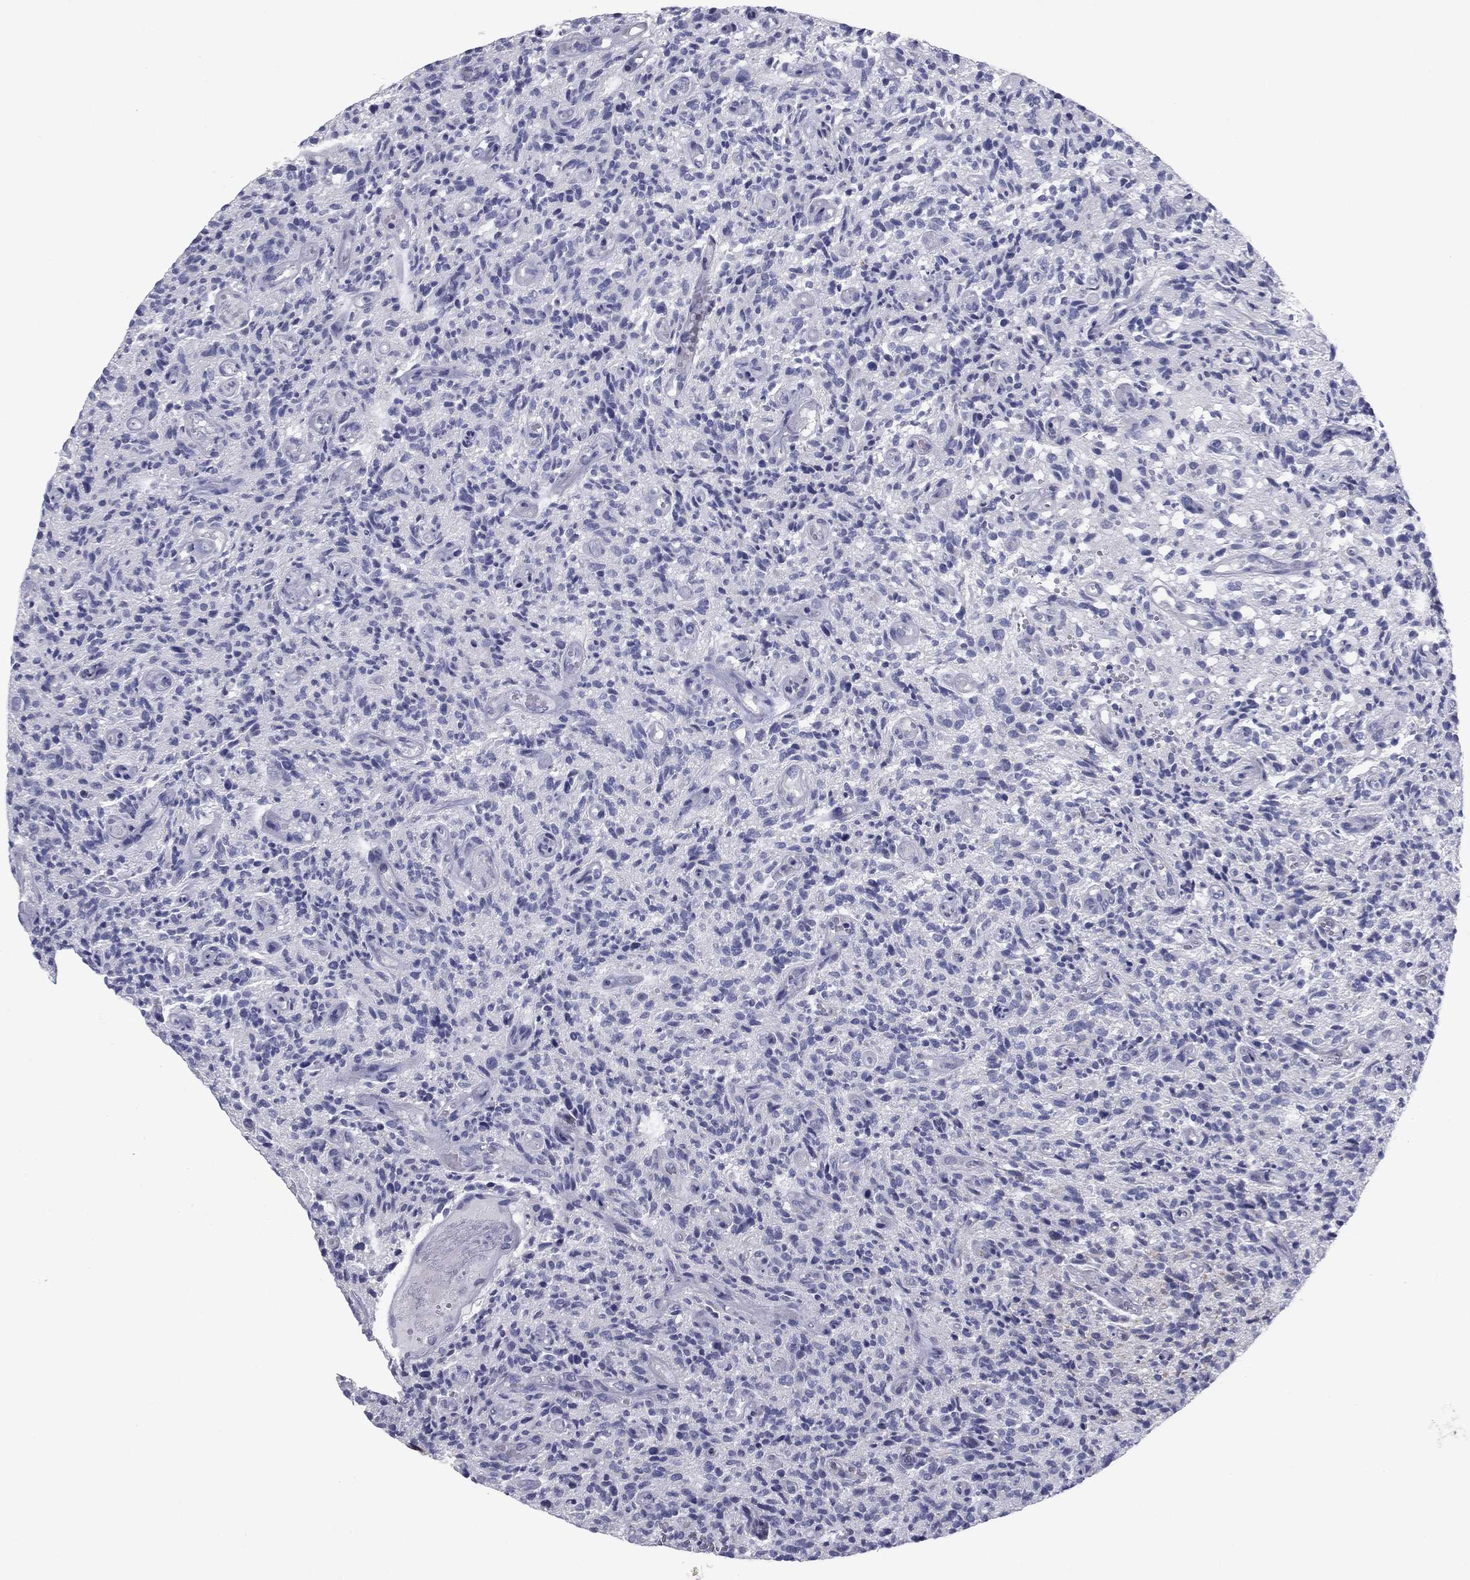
{"staining": {"intensity": "negative", "quantity": "none", "location": "none"}, "tissue": "glioma", "cell_type": "Tumor cells", "image_type": "cancer", "snomed": [{"axis": "morphology", "description": "Glioma, malignant, High grade"}, {"axis": "topography", "description": "Brain"}], "caption": "Immunohistochemistry of malignant glioma (high-grade) shows no positivity in tumor cells. Brightfield microscopy of immunohistochemistry (IHC) stained with DAB (brown) and hematoxylin (blue), captured at high magnification.", "gene": "NDUFV1", "patient": {"sex": "male", "age": 64}}